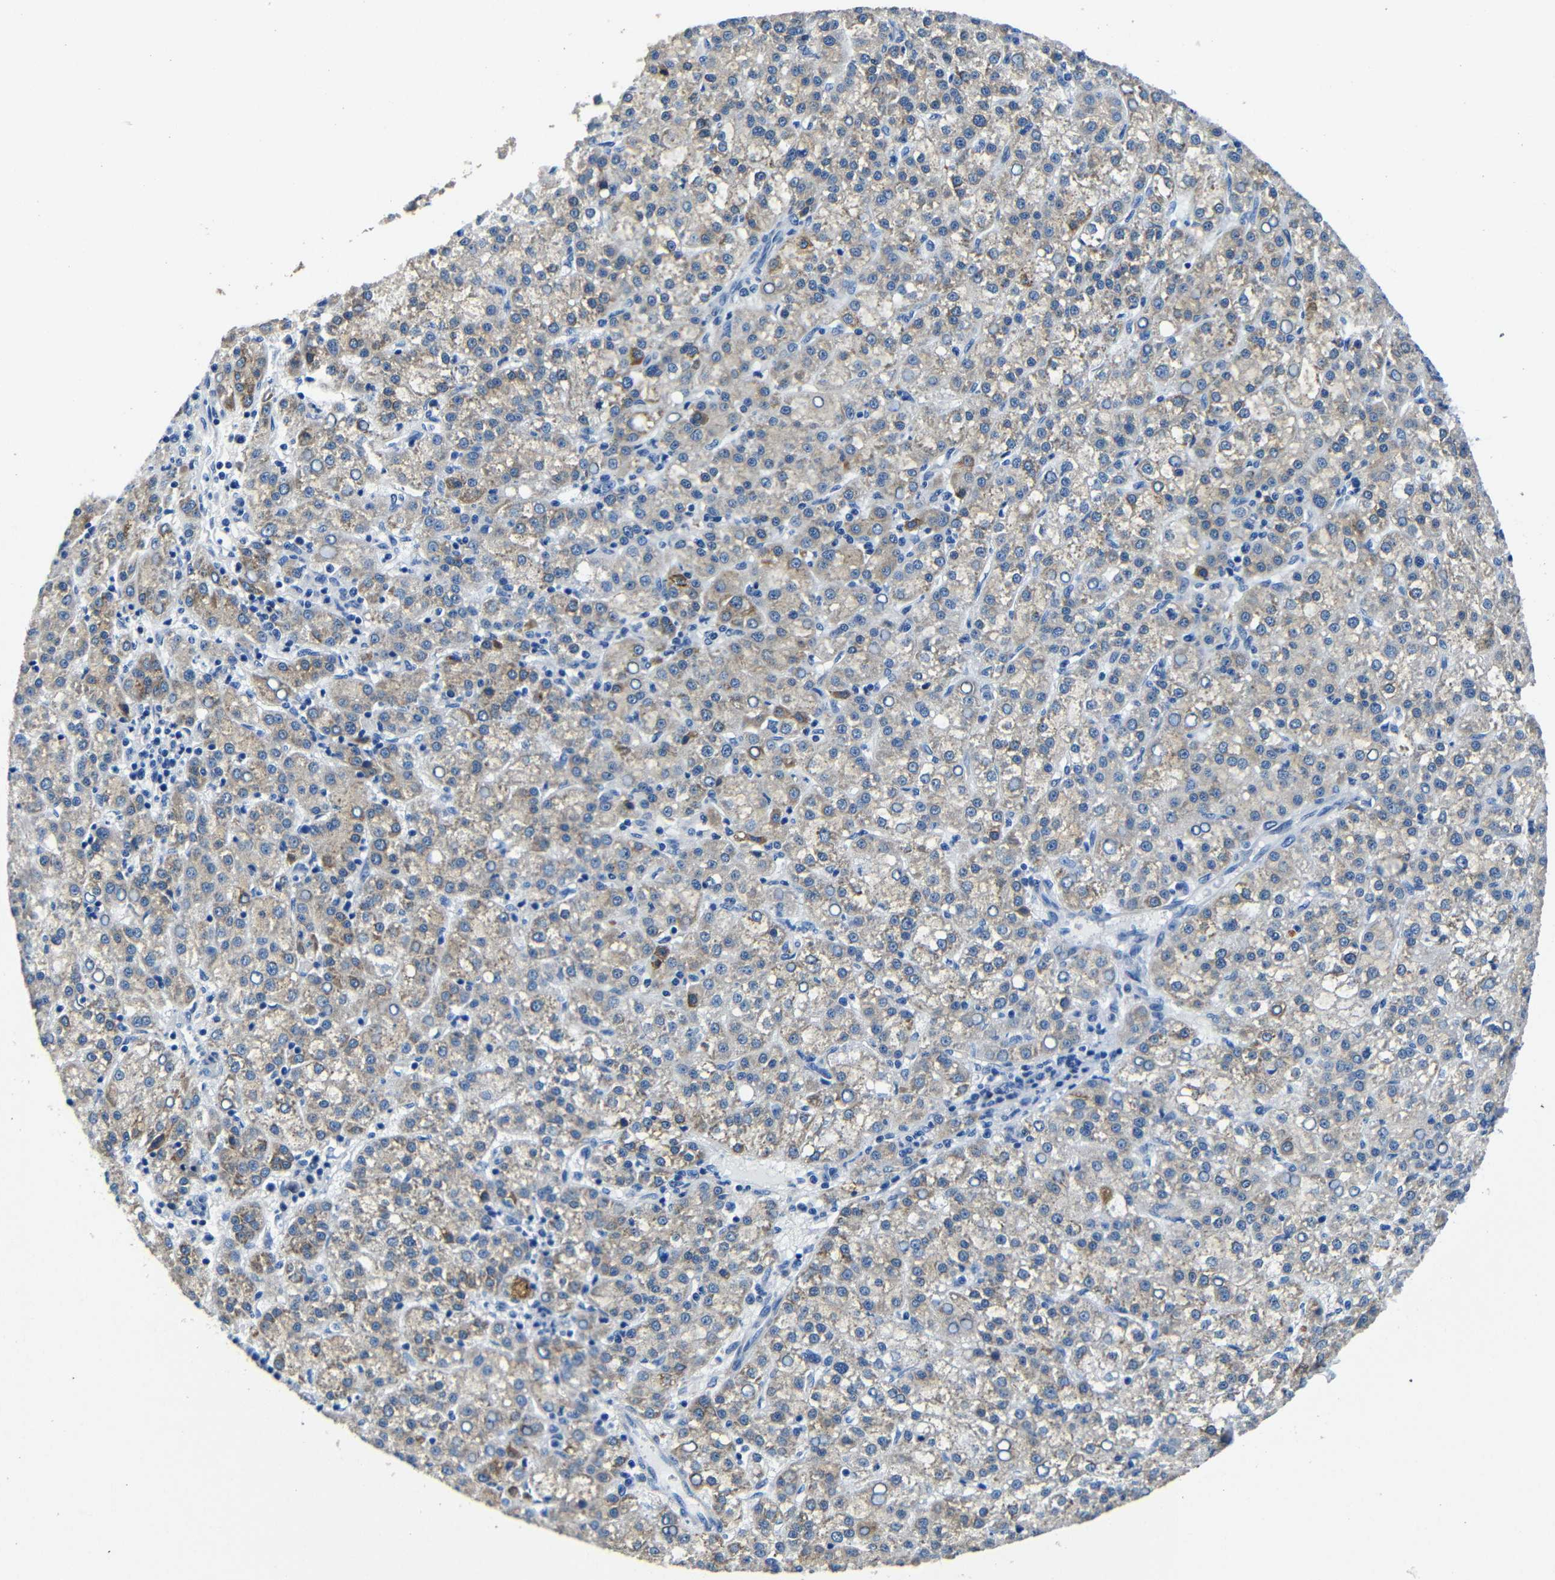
{"staining": {"intensity": "weak", "quantity": "25%-75%", "location": "cytoplasmic/membranous"}, "tissue": "liver cancer", "cell_type": "Tumor cells", "image_type": "cancer", "snomed": [{"axis": "morphology", "description": "Carcinoma, Hepatocellular, NOS"}, {"axis": "topography", "description": "Liver"}], "caption": "This is an image of IHC staining of liver cancer (hepatocellular carcinoma), which shows weak staining in the cytoplasmic/membranous of tumor cells.", "gene": "TNFAIP1", "patient": {"sex": "female", "age": 58}}